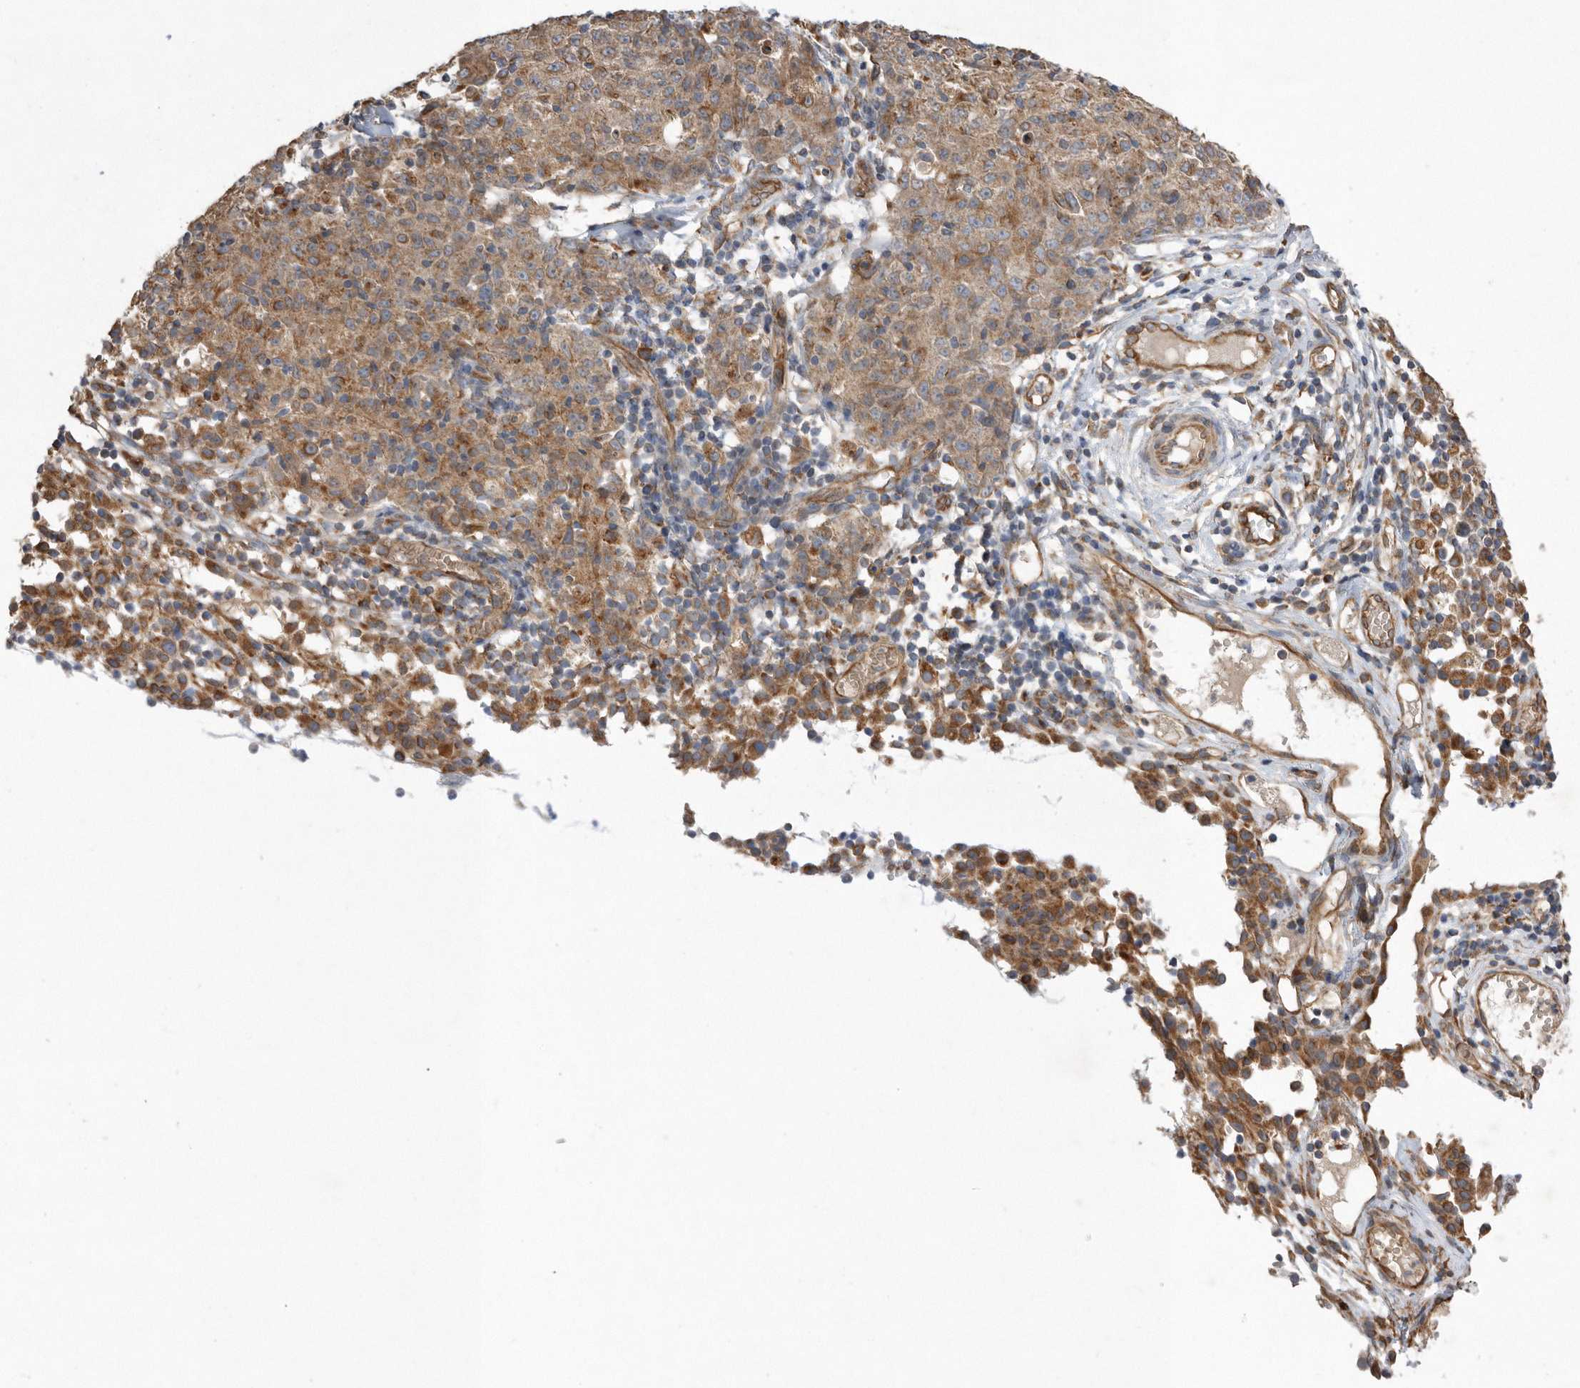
{"staining": {"intensity": "moderate", "quantity": ">75%", "location": "cytoplasmic/membranous"}, "tissue": "ovarian cancer", "cell_type": "Tumor cells", "image_type": "cancer", "snomed": [{"axis": "morphology", "description": "Carcinoma, endometroid"}, {"axis": "topography", "description": "Ovary"}], "caption": "Immunohistochemical staining of human ovarian endometroid carcinoma demonstrates moderate cytoplasmic/membranous protein staining in about >75% of tumor cells.", "gene": "PON2", "patient": {"sex": "female", "age": 42}}